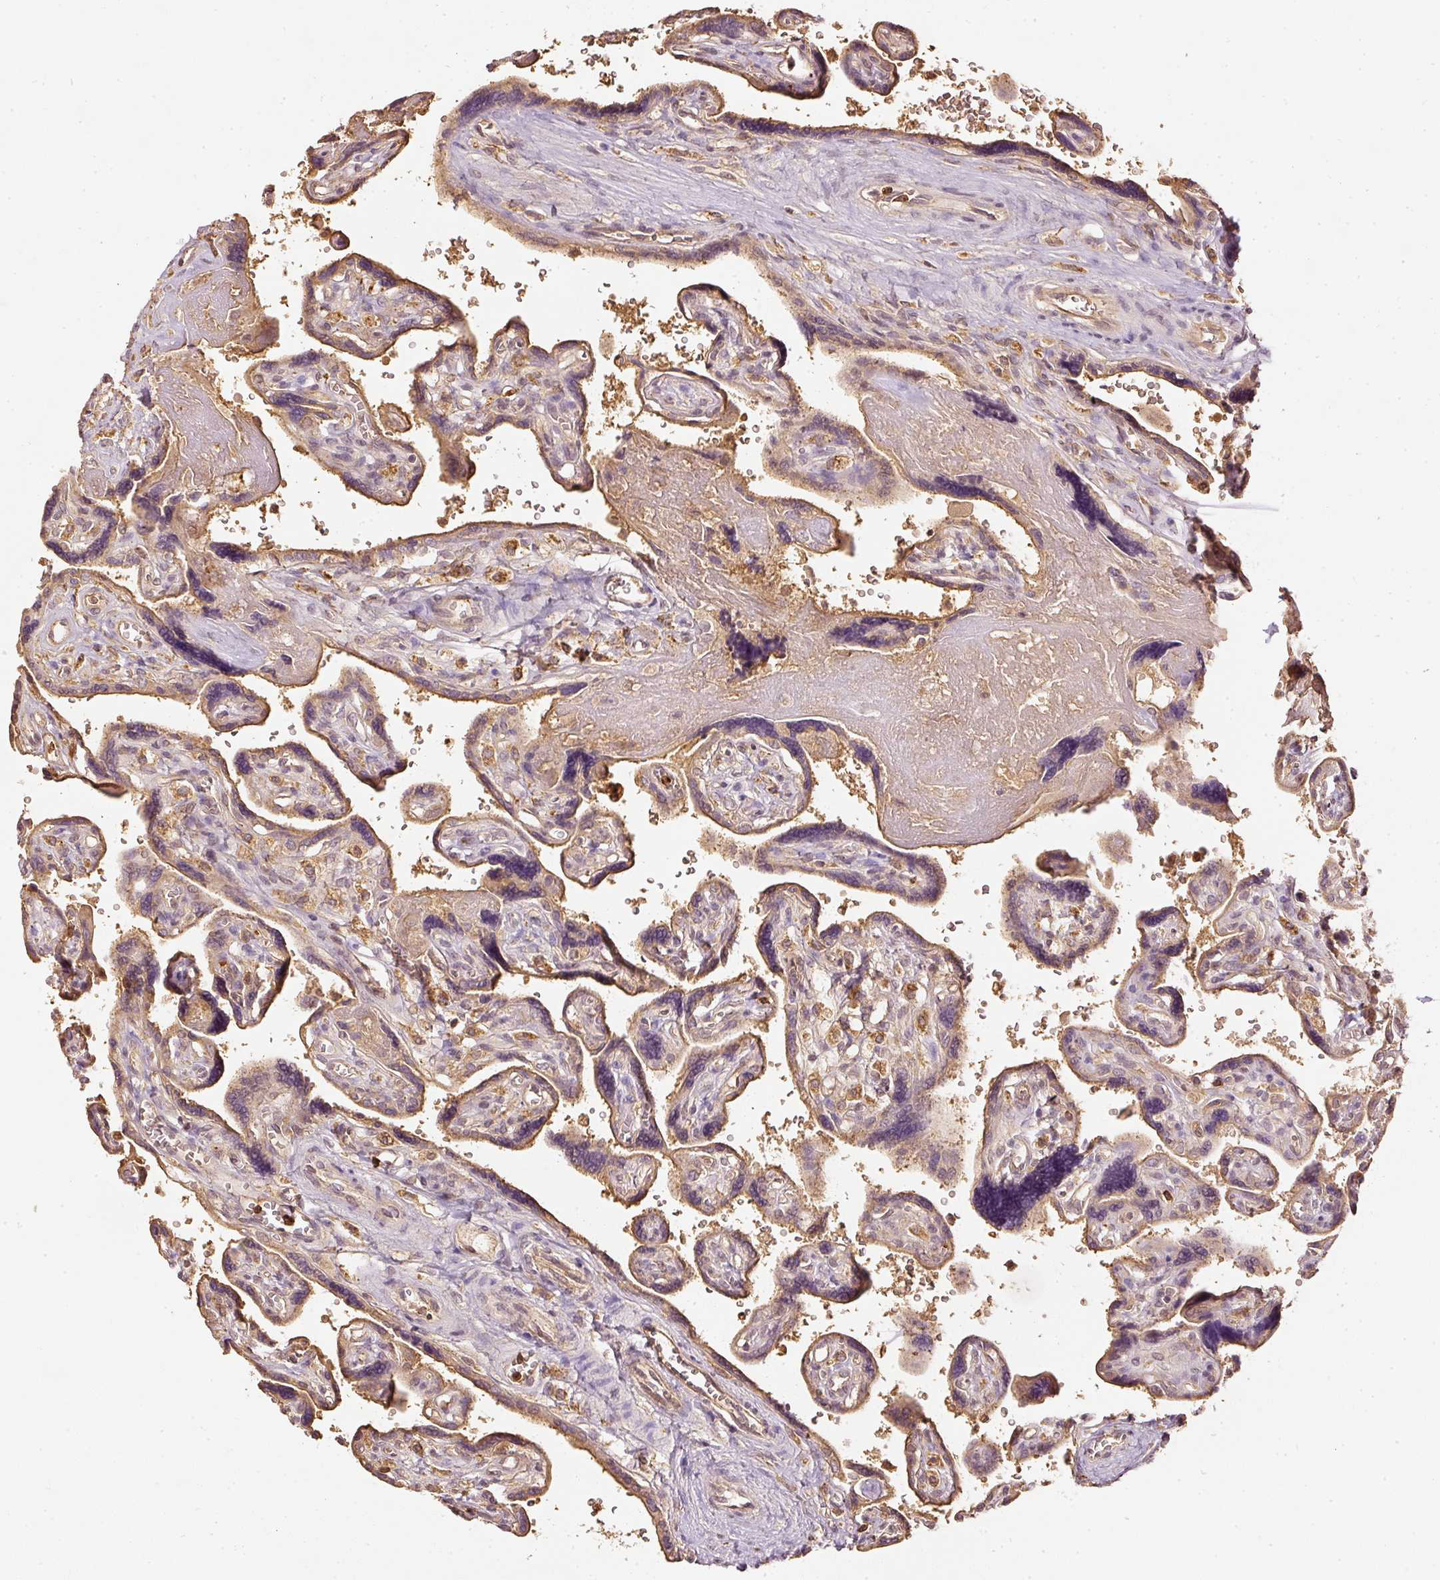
{"staining": {"intensity": "moderate", "quantity": "<25%", "location": "cytoplasmic/membranous"}, "tissue": "placenta", "cell_type": "Decidual cells", "image_type": "normal", "snomed": [{"axis": "morphology", "description": "Normal tissue, NOS"}, {"axis": "topography", "description": "Placenta"}], "caption": "Brown immunohistochemical staining in benign placenta exhibits moderate cytoplasmic/membranous staining in about <25% of decidual cells.", "gene": "EVL", "patient": {"sex": "female", "age": 39}}